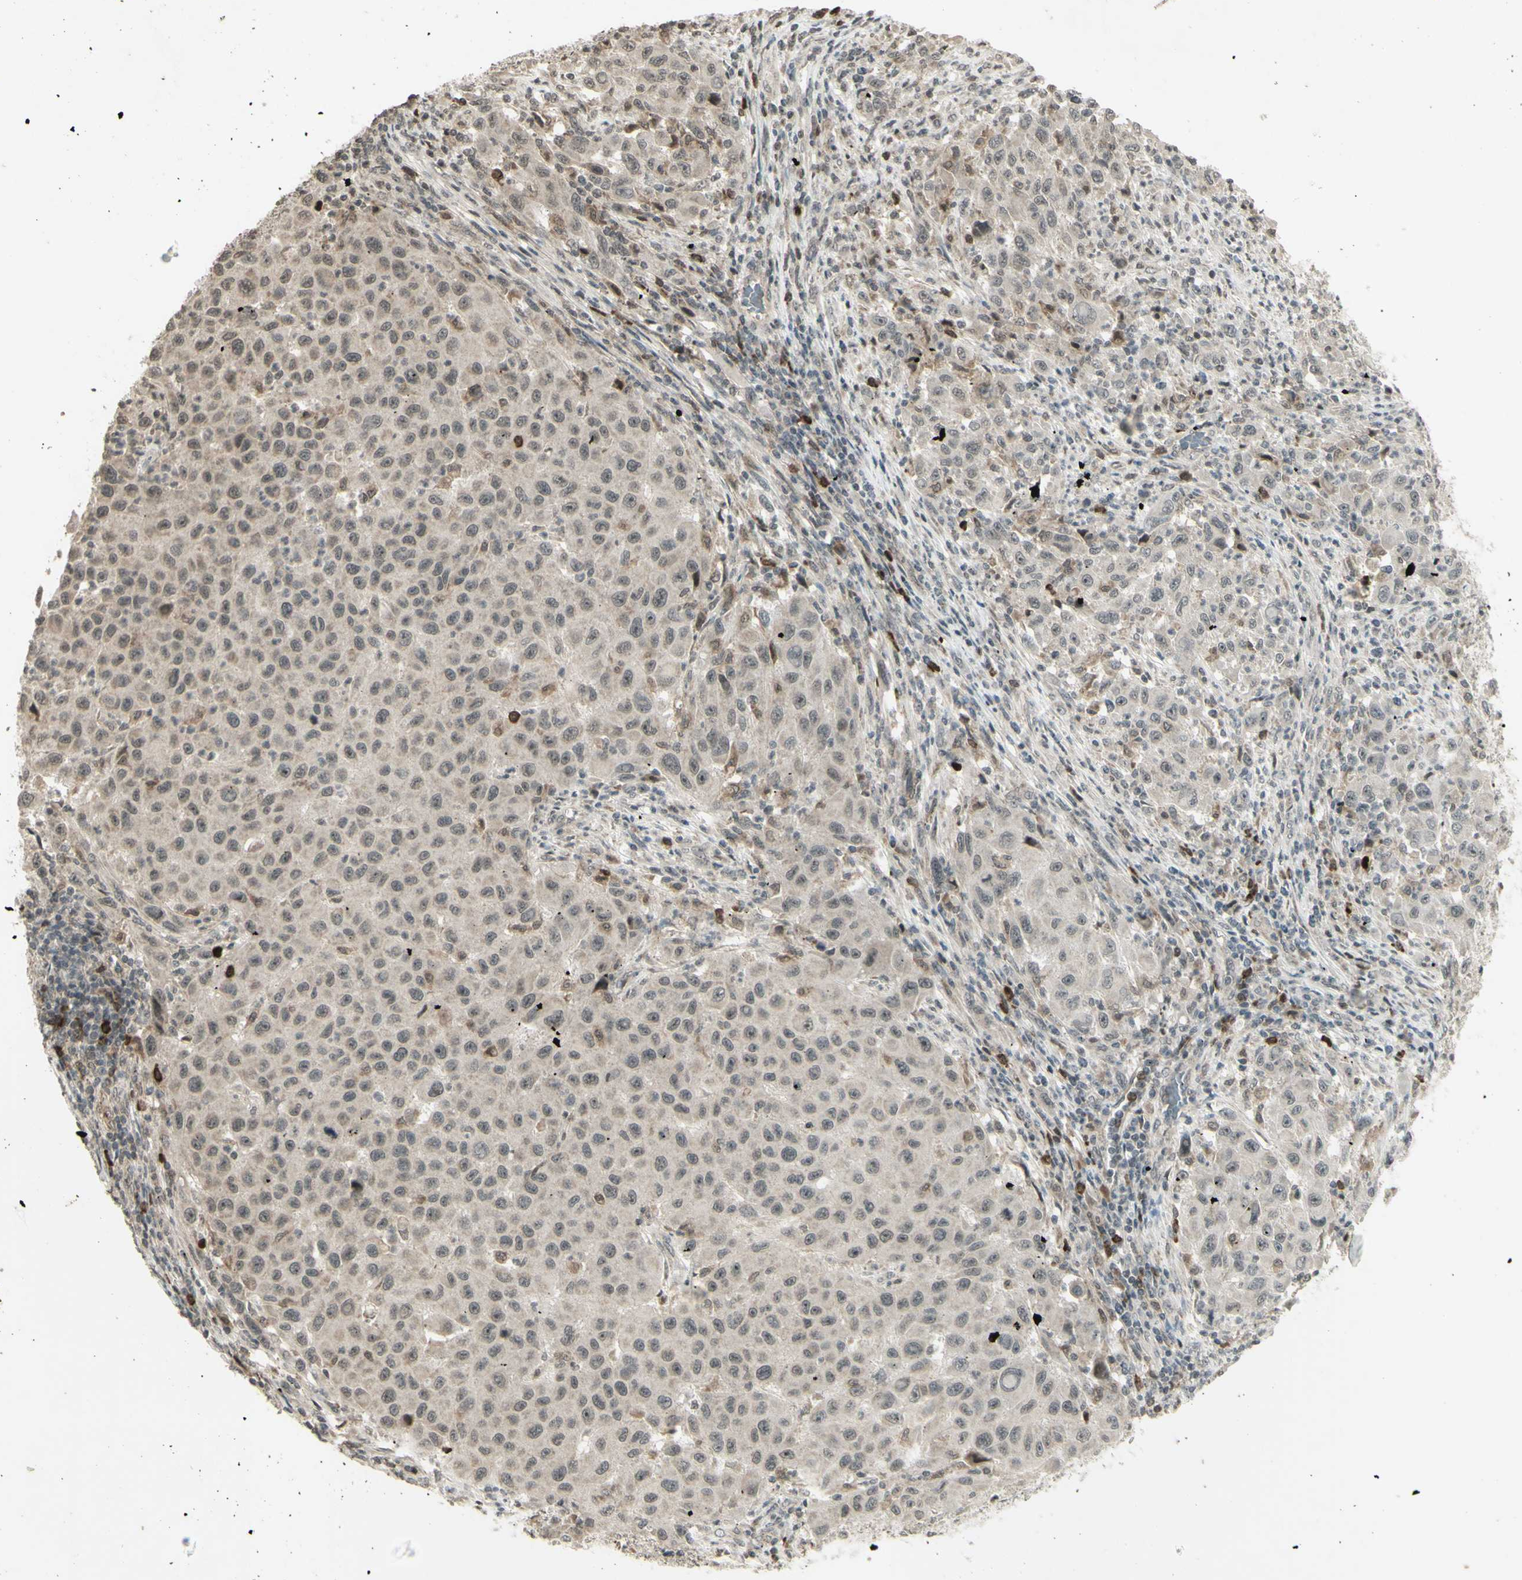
{"staining": {"intensity": "weak", "quantity": ">75%", "location": "cytoplasmic/membranous"}, "tissue": "melanoma", "cell_type": "Tumor cells", "image_type": "cancer", "snomed": [{"axis": "morphology", "description": "Malignant melanoma, Metastatic site"}, {"axis": "topography", "description": "Lymph node"}], "caption": "A histopathology image of human malignant melanoma (metastatic site) stained for a protein exhibits weak cytoplasmic/membranous brown staining in tumor cells.", "gene": "BLNK", "patient": {"sex": "male", "age": 61}}